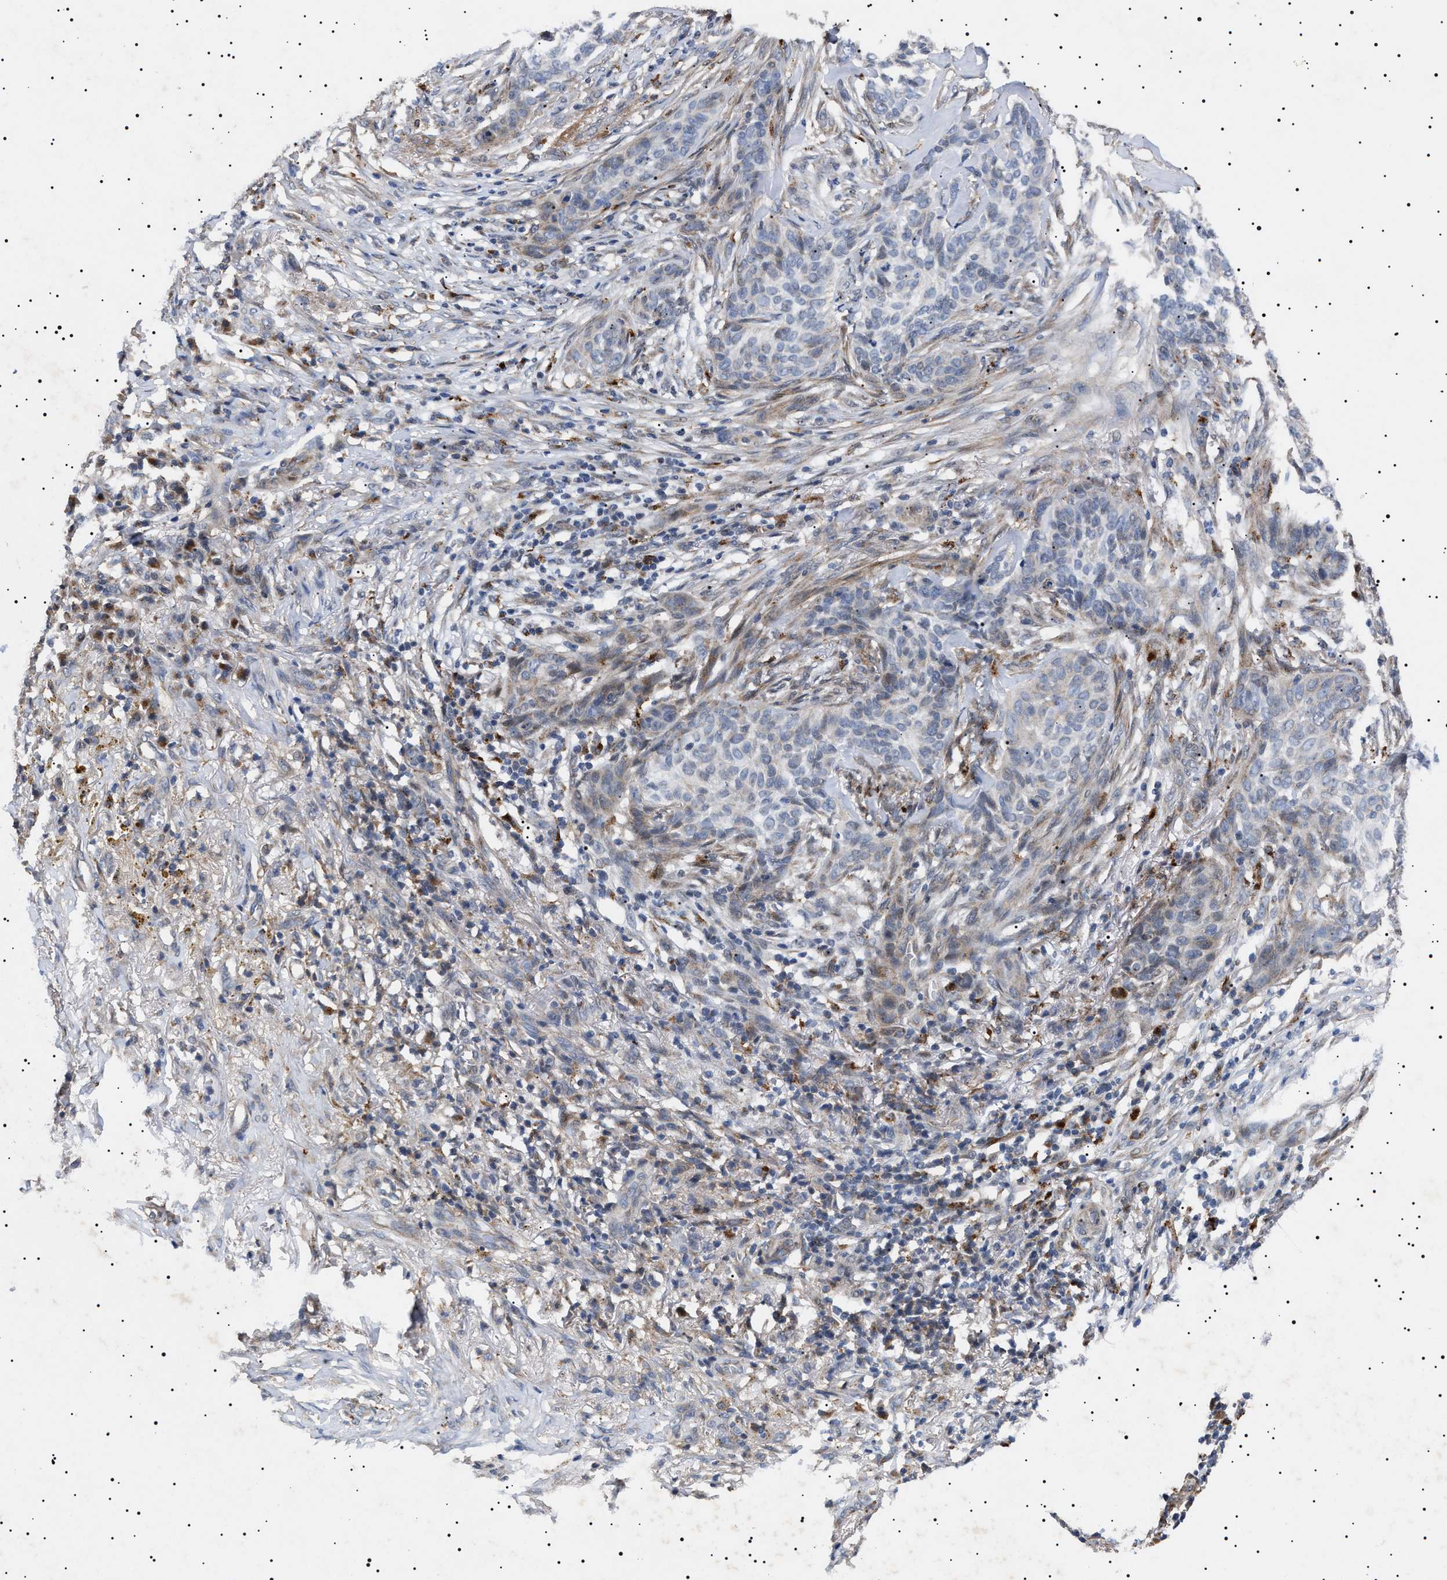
{"staining": {"intensity": "negative", "quantity": "none", "location": "none"}, "tissue": "skin cancer", "cell_type": "Tumor cells", "image_type": "cancer", "snomed": [{"axis": "morphology", "description": "Basal cell carcinoma"}, {"axis": "topography", "description": "Skin"}], "caption": "This is an immunohistochemistry (IHC) micrograph of human skin cancer (basal cell carcinoma). There is no positivity in tumor cells.", "gene": "RAB34", "patient": {"sex": "male", "age": 85}}